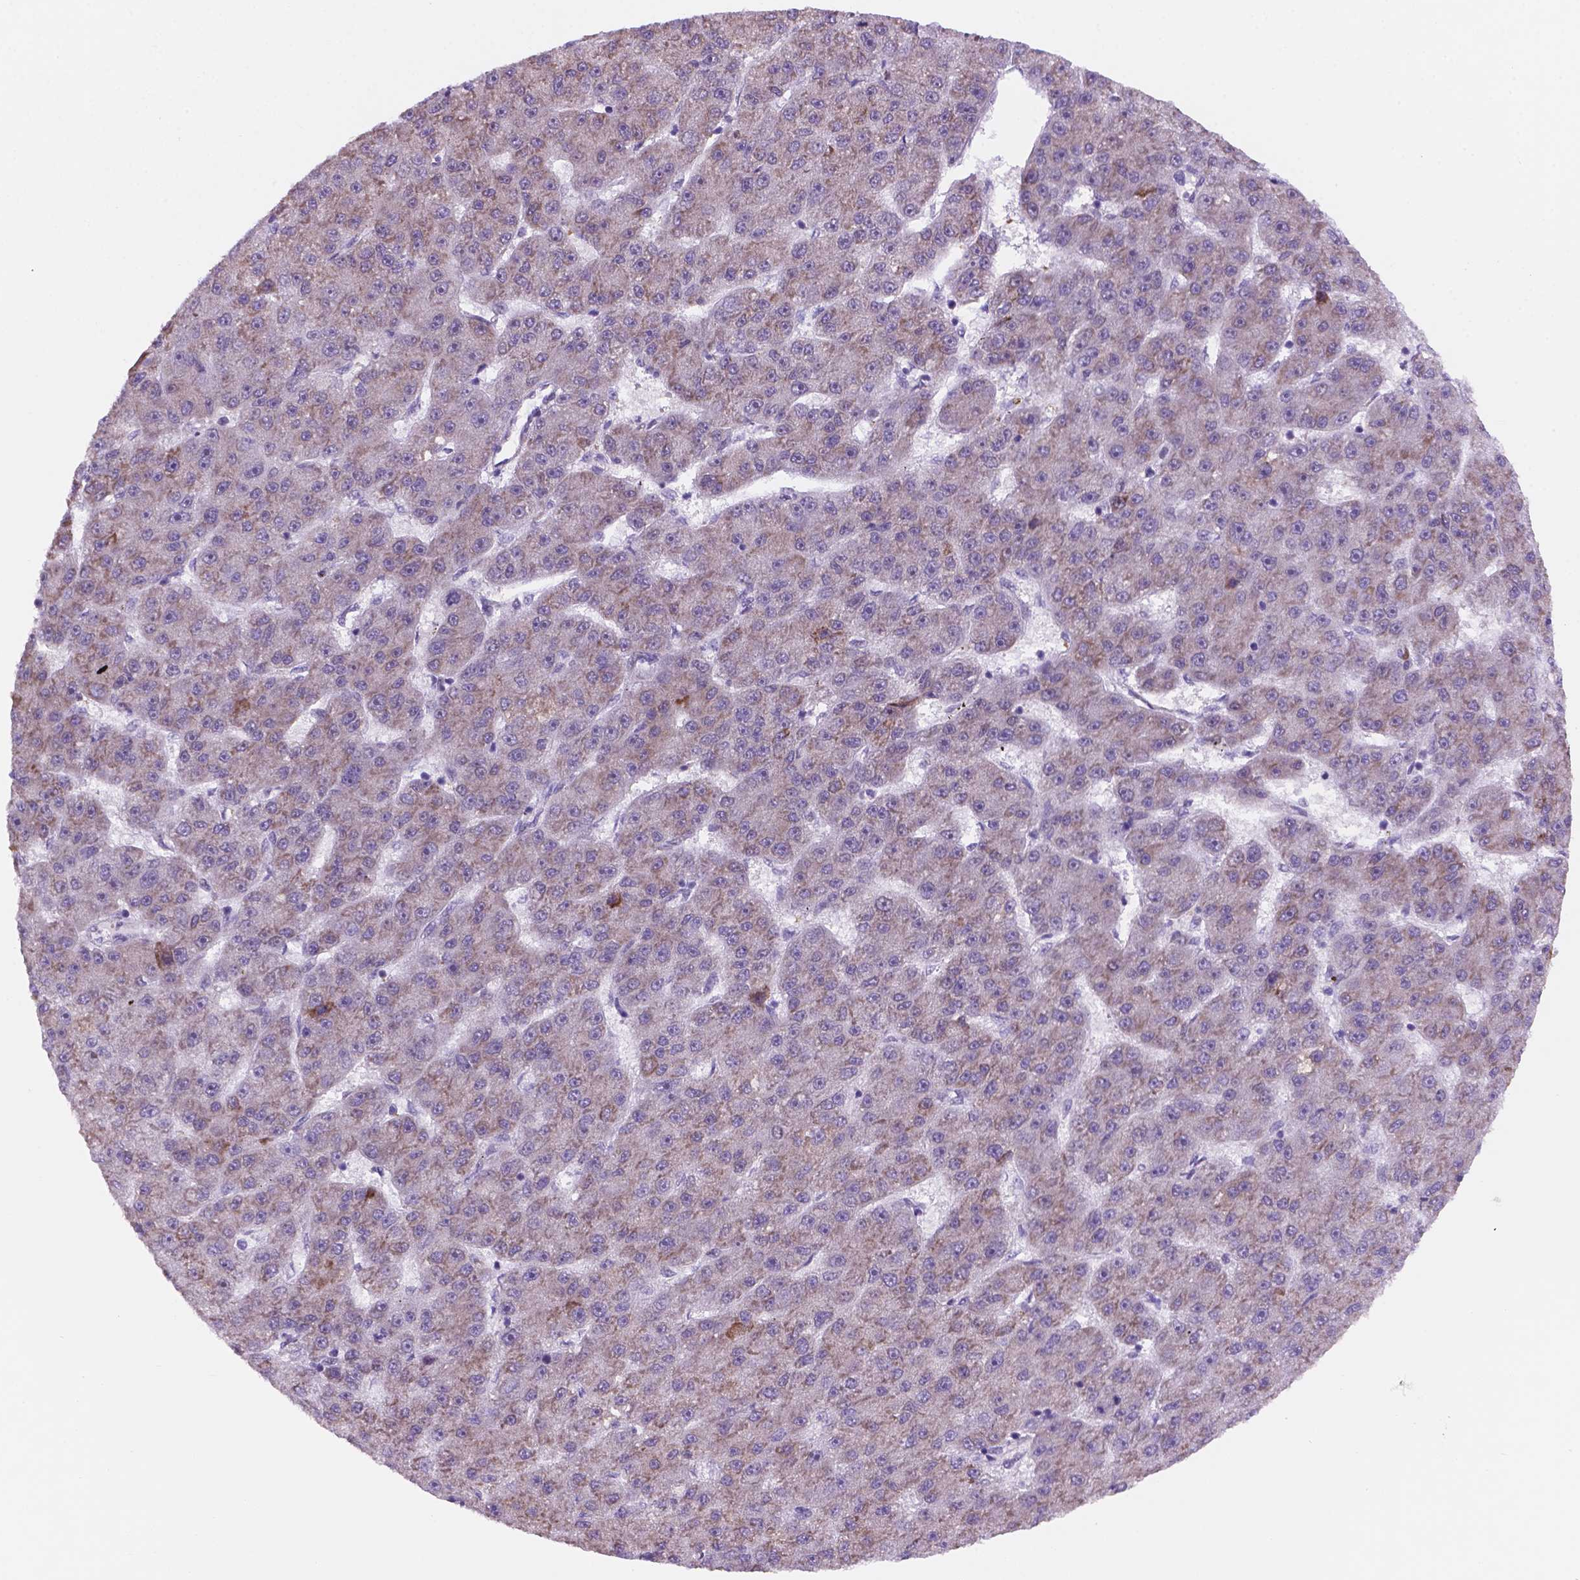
{"staining": {"intensity": "weak", "quantity": "25%-75%", "location": "cytoplasmic/membranous"}, "tissue": "liver cancer", "cell_type": "Tumor cells", "image_type": "cancer", "snomed": [{"axis": "morphology", "description": "Carcinoma, Hepatocellular, NOS"}, {"axis": "topography", "description": "Liver"}], "caption": "Immunohistochemistry (IHC) of human liver cancer reveals low levels of weak cytoplasmic/membranous expression in about 25%-75% of tumor cells. Using DAB (3,3'-diaminobenzidine) (brown) and hematoxylin (blue) stains, captured at high magnification using brightfield microscopy.", "gene": "FNIP1", "patient": {"sex": "male", "age": 67}}